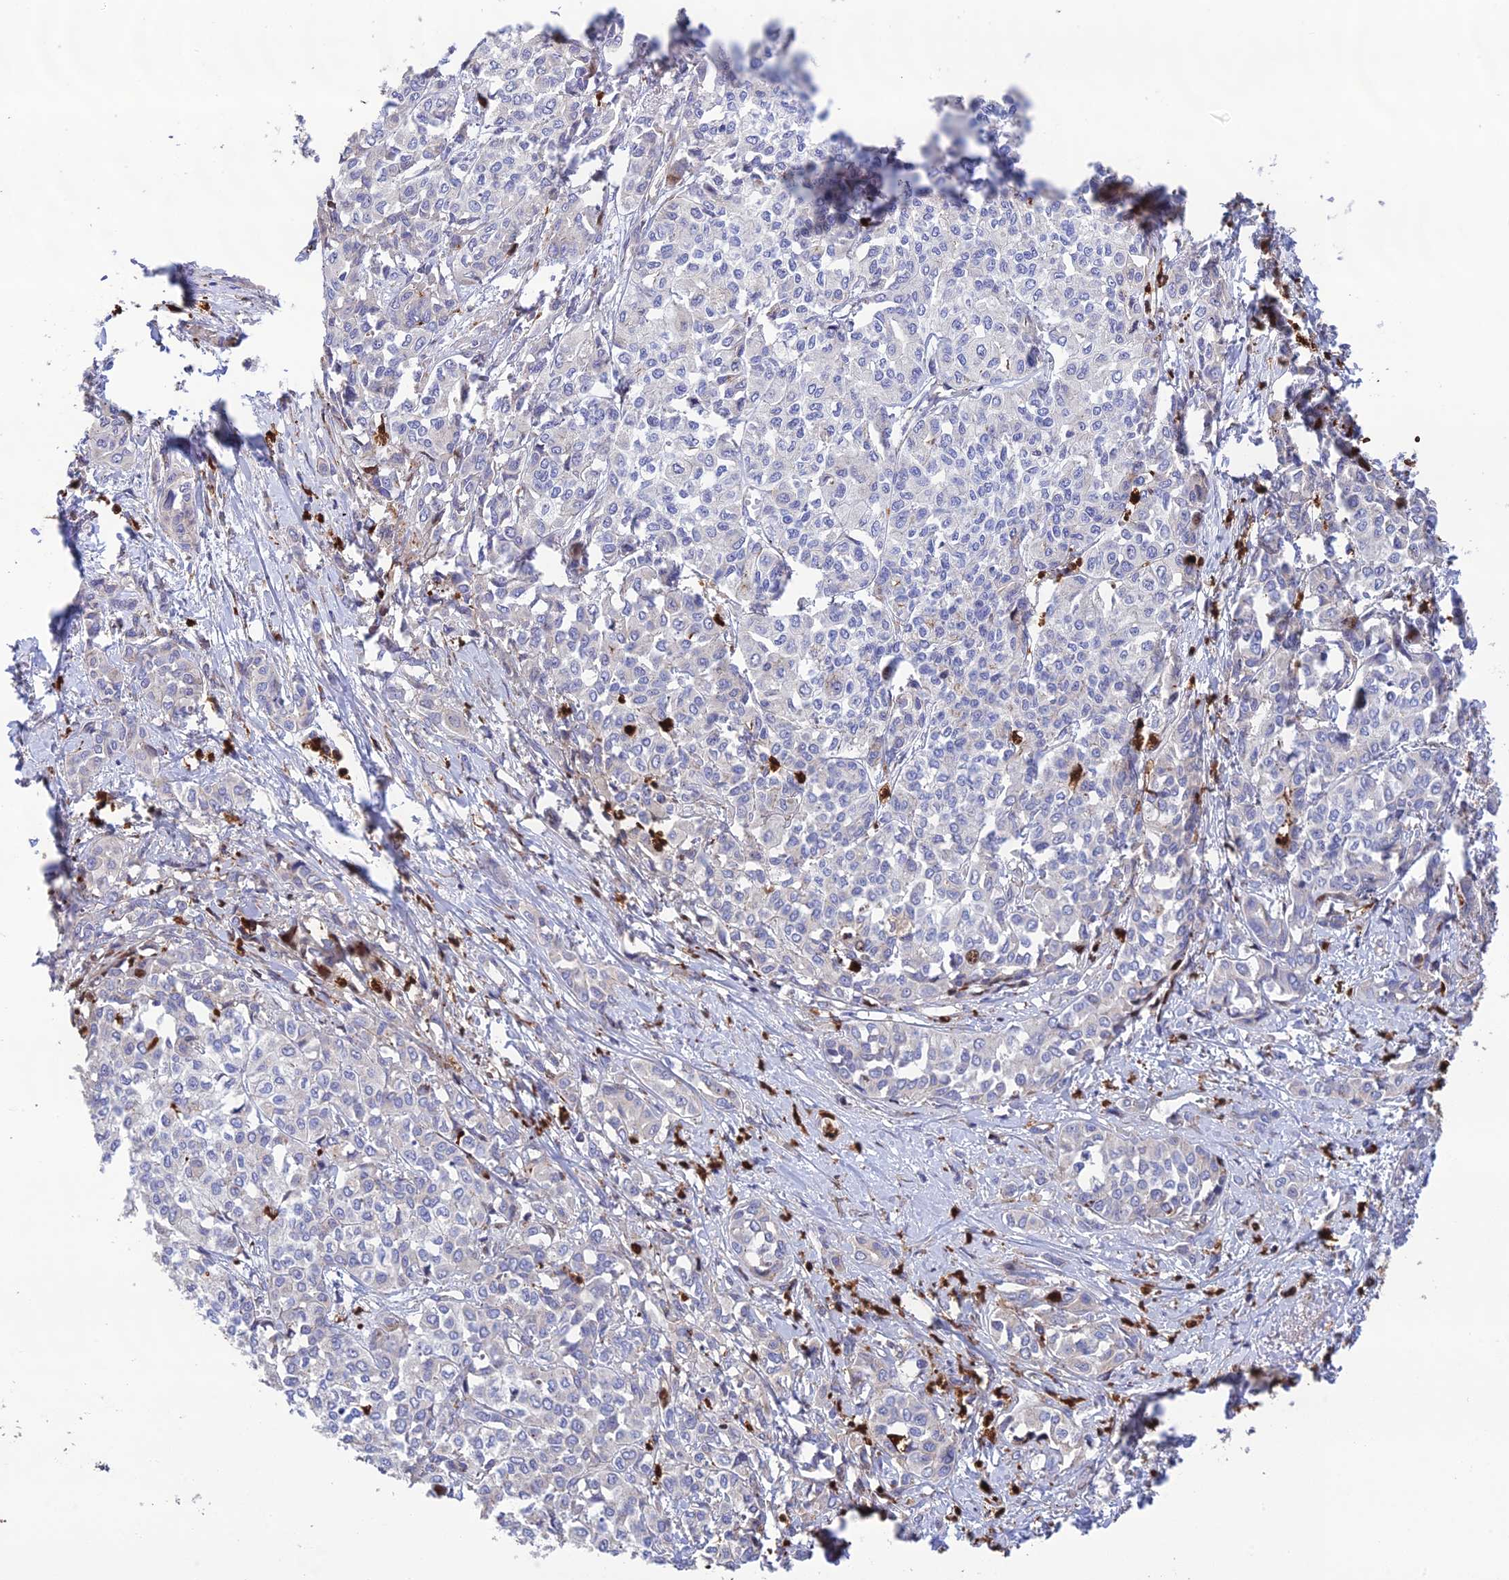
{"staining": {"intensity": "negative", "quantity": "none", "location": "none"}, "tissue": "liver cancer", "cell_type": "Tumor cells", "image_type": "cancer", "snomed": [{"axis": "morphology", "description": "Cholangiocarcinoma"}, {"axis": "topography", "description": "Liver"}], "caption": "A micrograph of human cholangiocarcinoma (liver) is negative for staining in tumor cells.", "gene": "CPSF4L", "patient": {"sex": "female", "age": 77}}